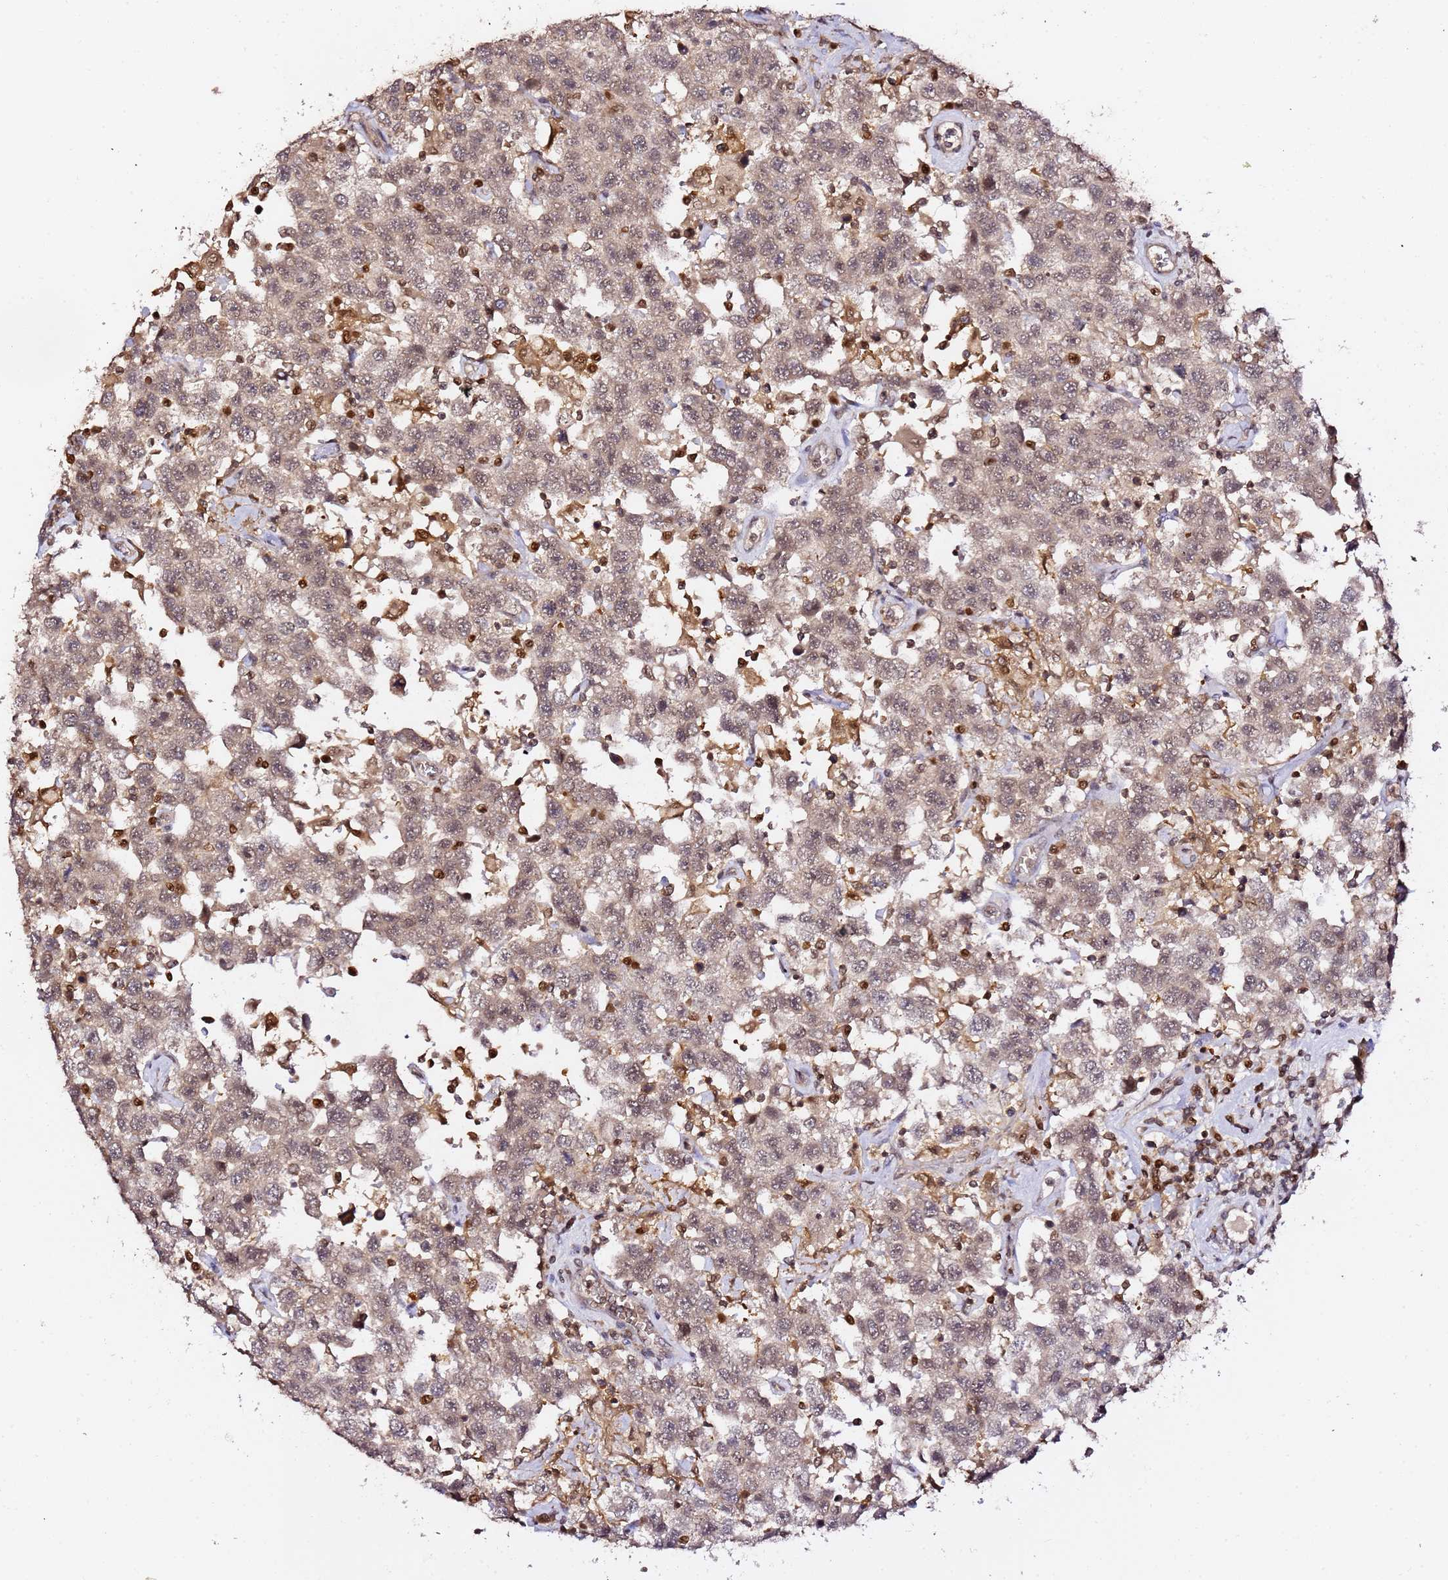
{"staining": {"intensity": "weak", "quantity": ">75%", "location": "cytoplasmic/membranous,nuclear"}, "tissue": "testis cancer", "cell_type": "Tumor cells", "image_type": "cancer", "snomed": [{"axis": "morphology", "description": "Seminoma, NOS"}, {"axis": "topography", "description": "Testis"}], "caption": "A micrograph of testis seminoma stained for a protein demonstrates weak cytoplasmic/membranous and nuclear brown staining in tumor cells.", "gene": "OR5V1", "patient": {"sex": "male", "age": 41}}